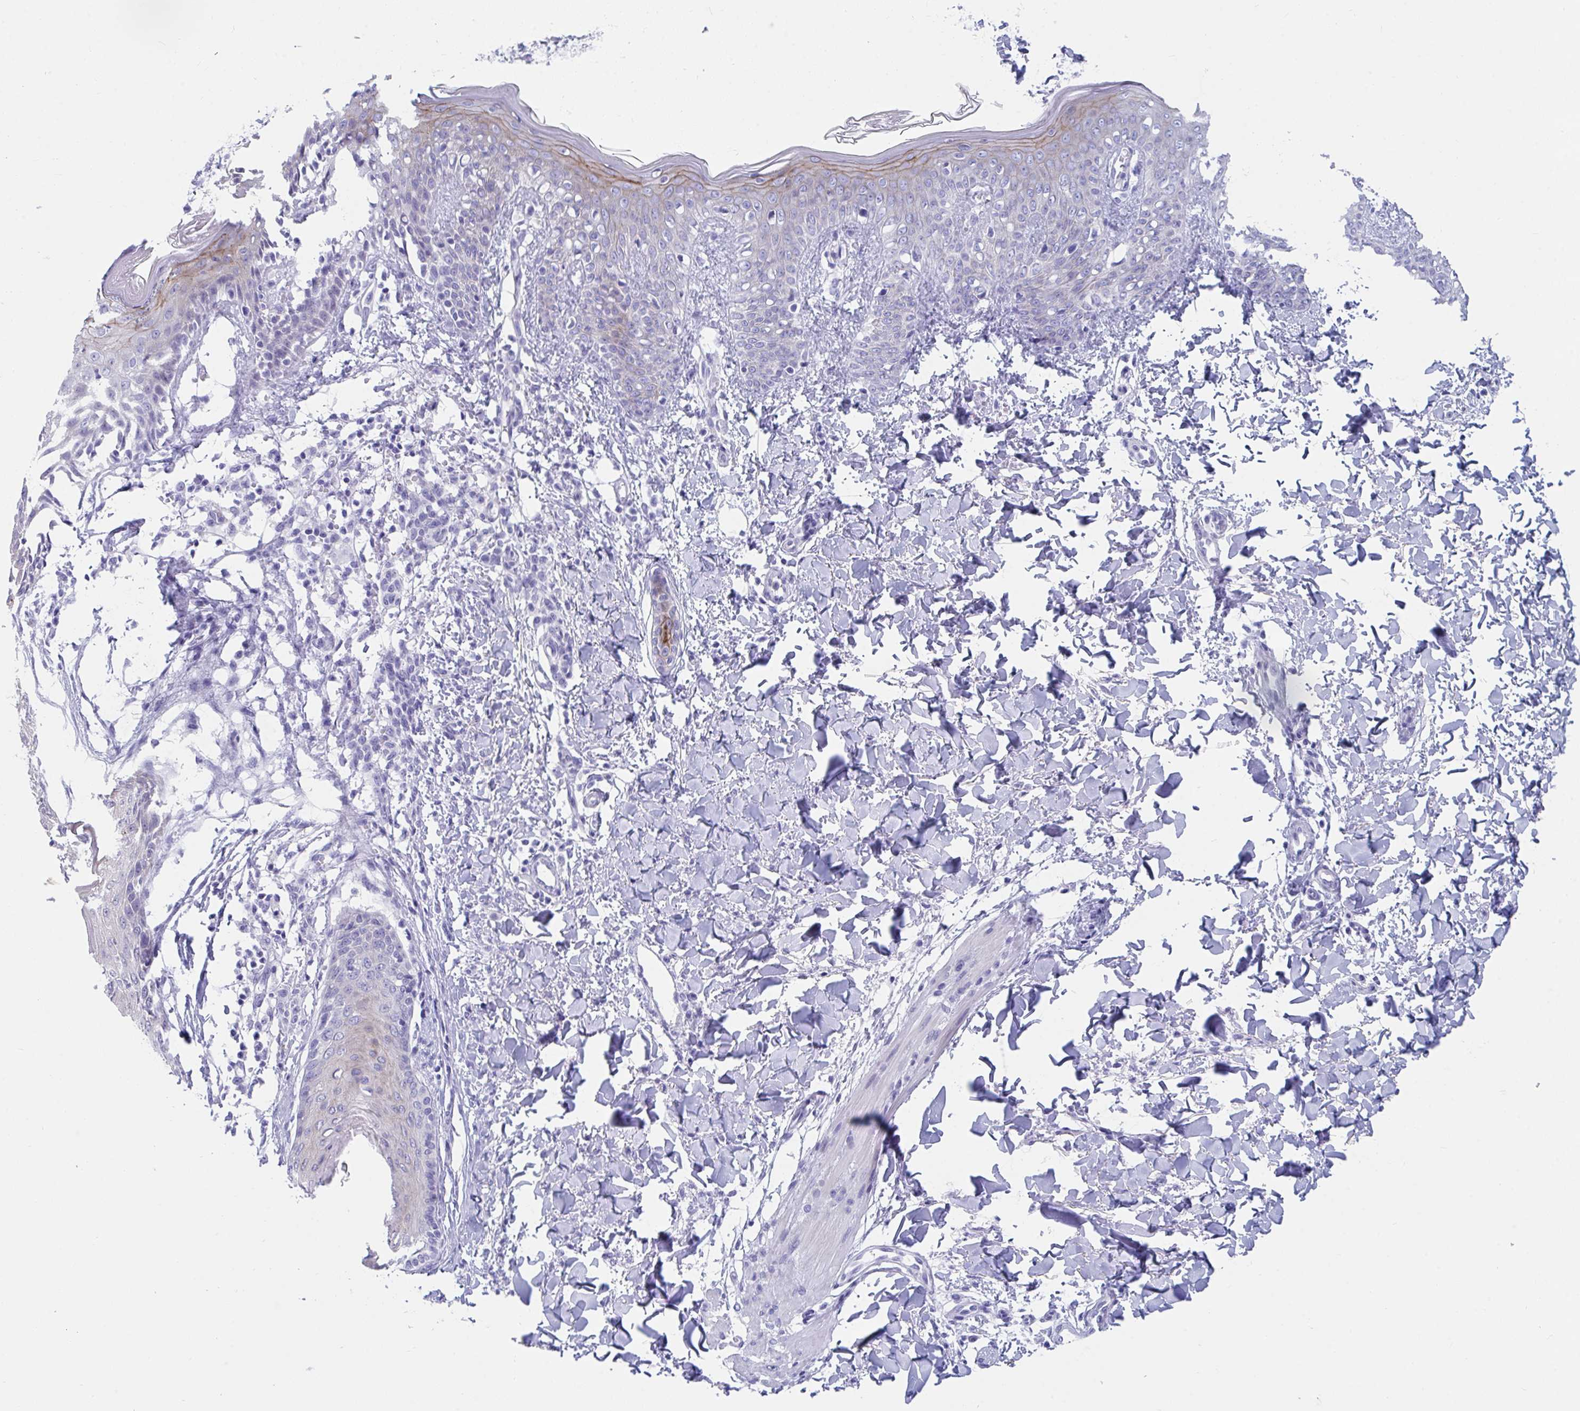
{"staining": {"intensity": "negative", "quantity": "none", "location": "none"}, "tissue": "skin", "cell_type": "Fibroblasts", "image_type": "normal", "snomed": [{"axis": "morphology", "description": "Normal tissue, NOS"}, {"axis": "topography", "description": "Skin"}], "caption": "Immunohistochemistry image of benign skin: human skin stained with DAB exhibits no significant protein positivity in fibroblasts. Nuclei are stained in blue.", "gene": "TTC30A", "patient": {"sex": "male", "age": 16}}